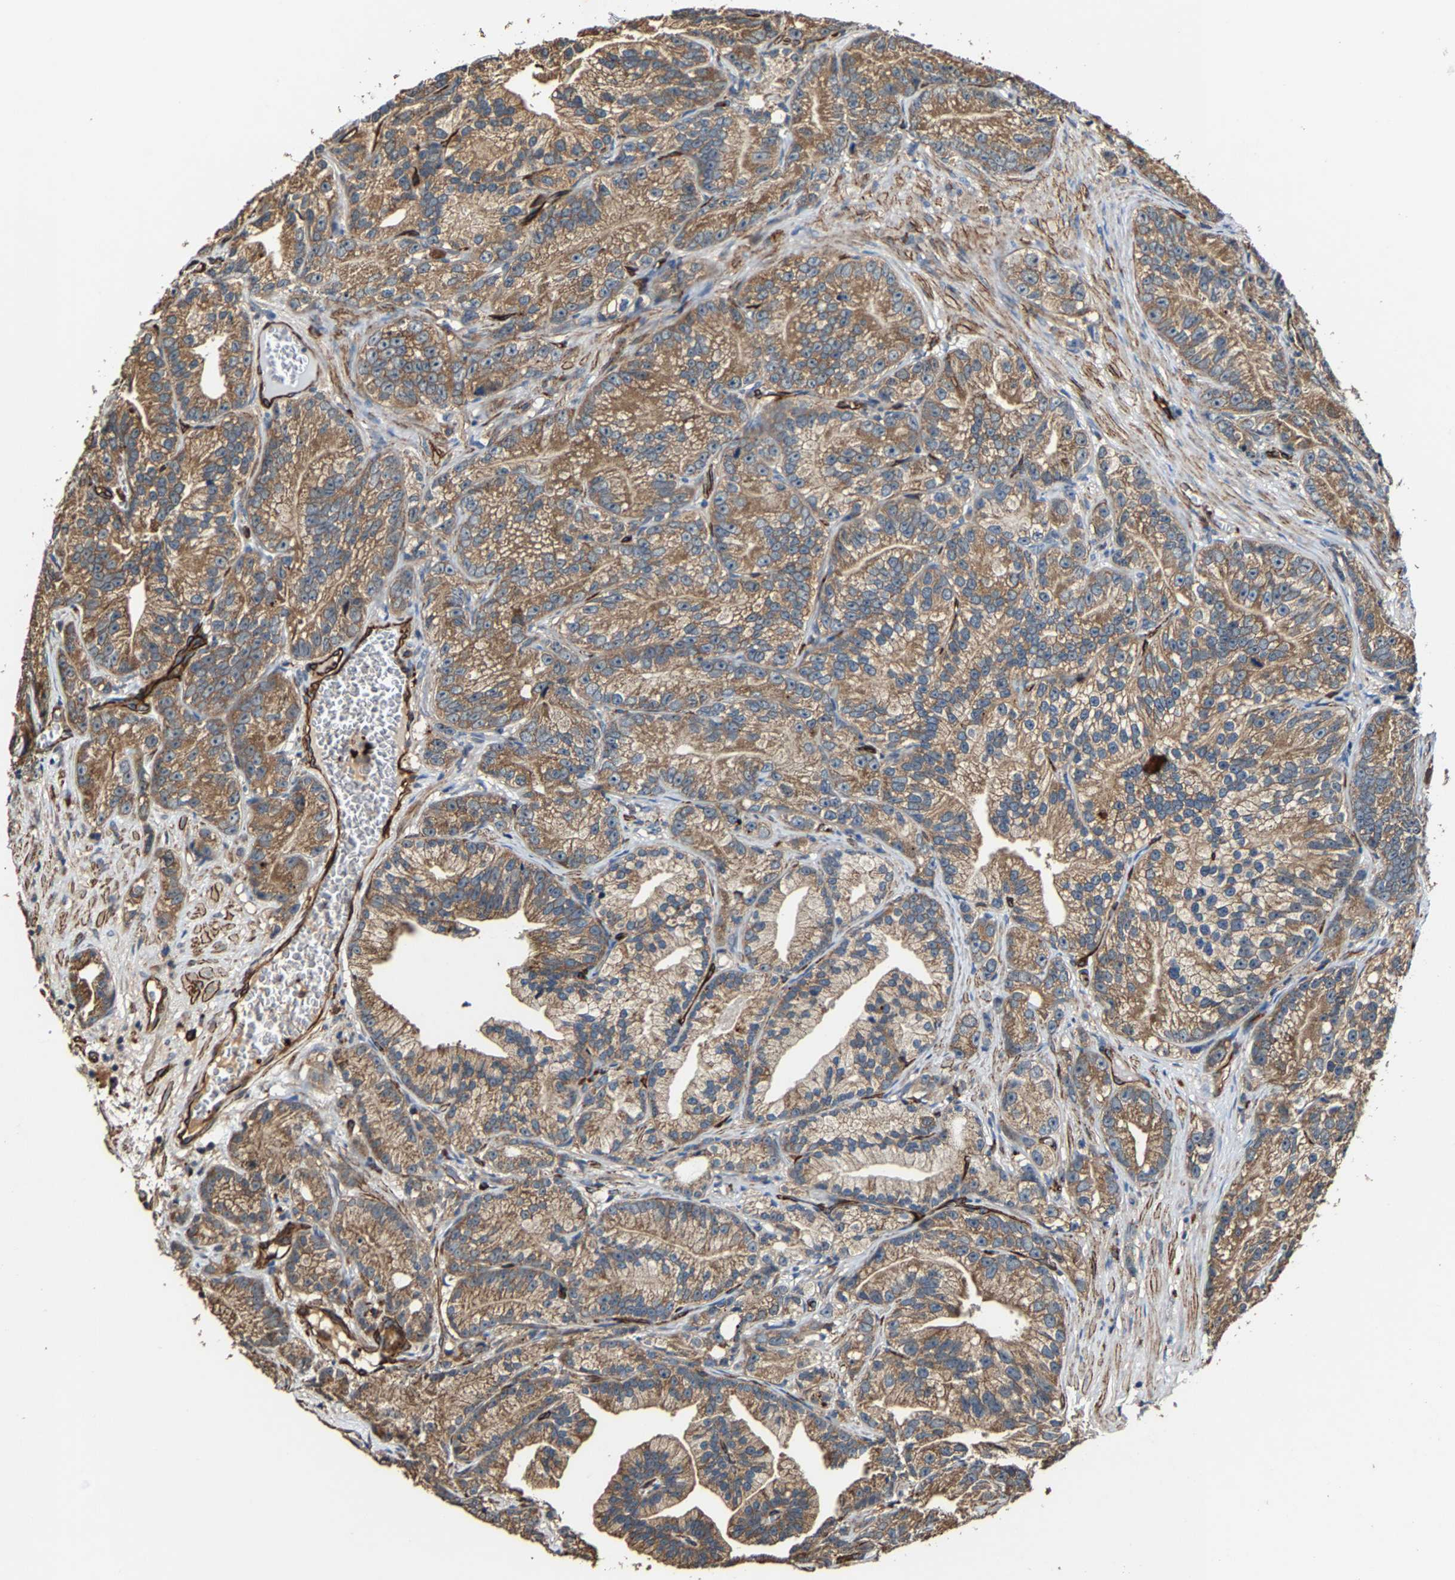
{"staining": {"intensity": "moderate", "quantity": ">75%", "location": "cytoplasmic/membranous"}, "tissue": "prostate cancer", "cell_type": "Tumor cells", "image_type": "cancer", "snomed": [{"axis": "morphology", "description": "Adenocarcinoma, Low grade"}, {"axis": "topography", "description": "Prostate"}], "caption": "High-magnification brightfield microscopy of prostate cancer stained with DAB (brown) and counterstained with hematoxylin (blue). tumor cells exhibit moderate cytoplasmic/membranous expression is seen in approximately>75% of cells.", "gene": "GFRA3", "patient": {"sex": "male", "age": 89}}